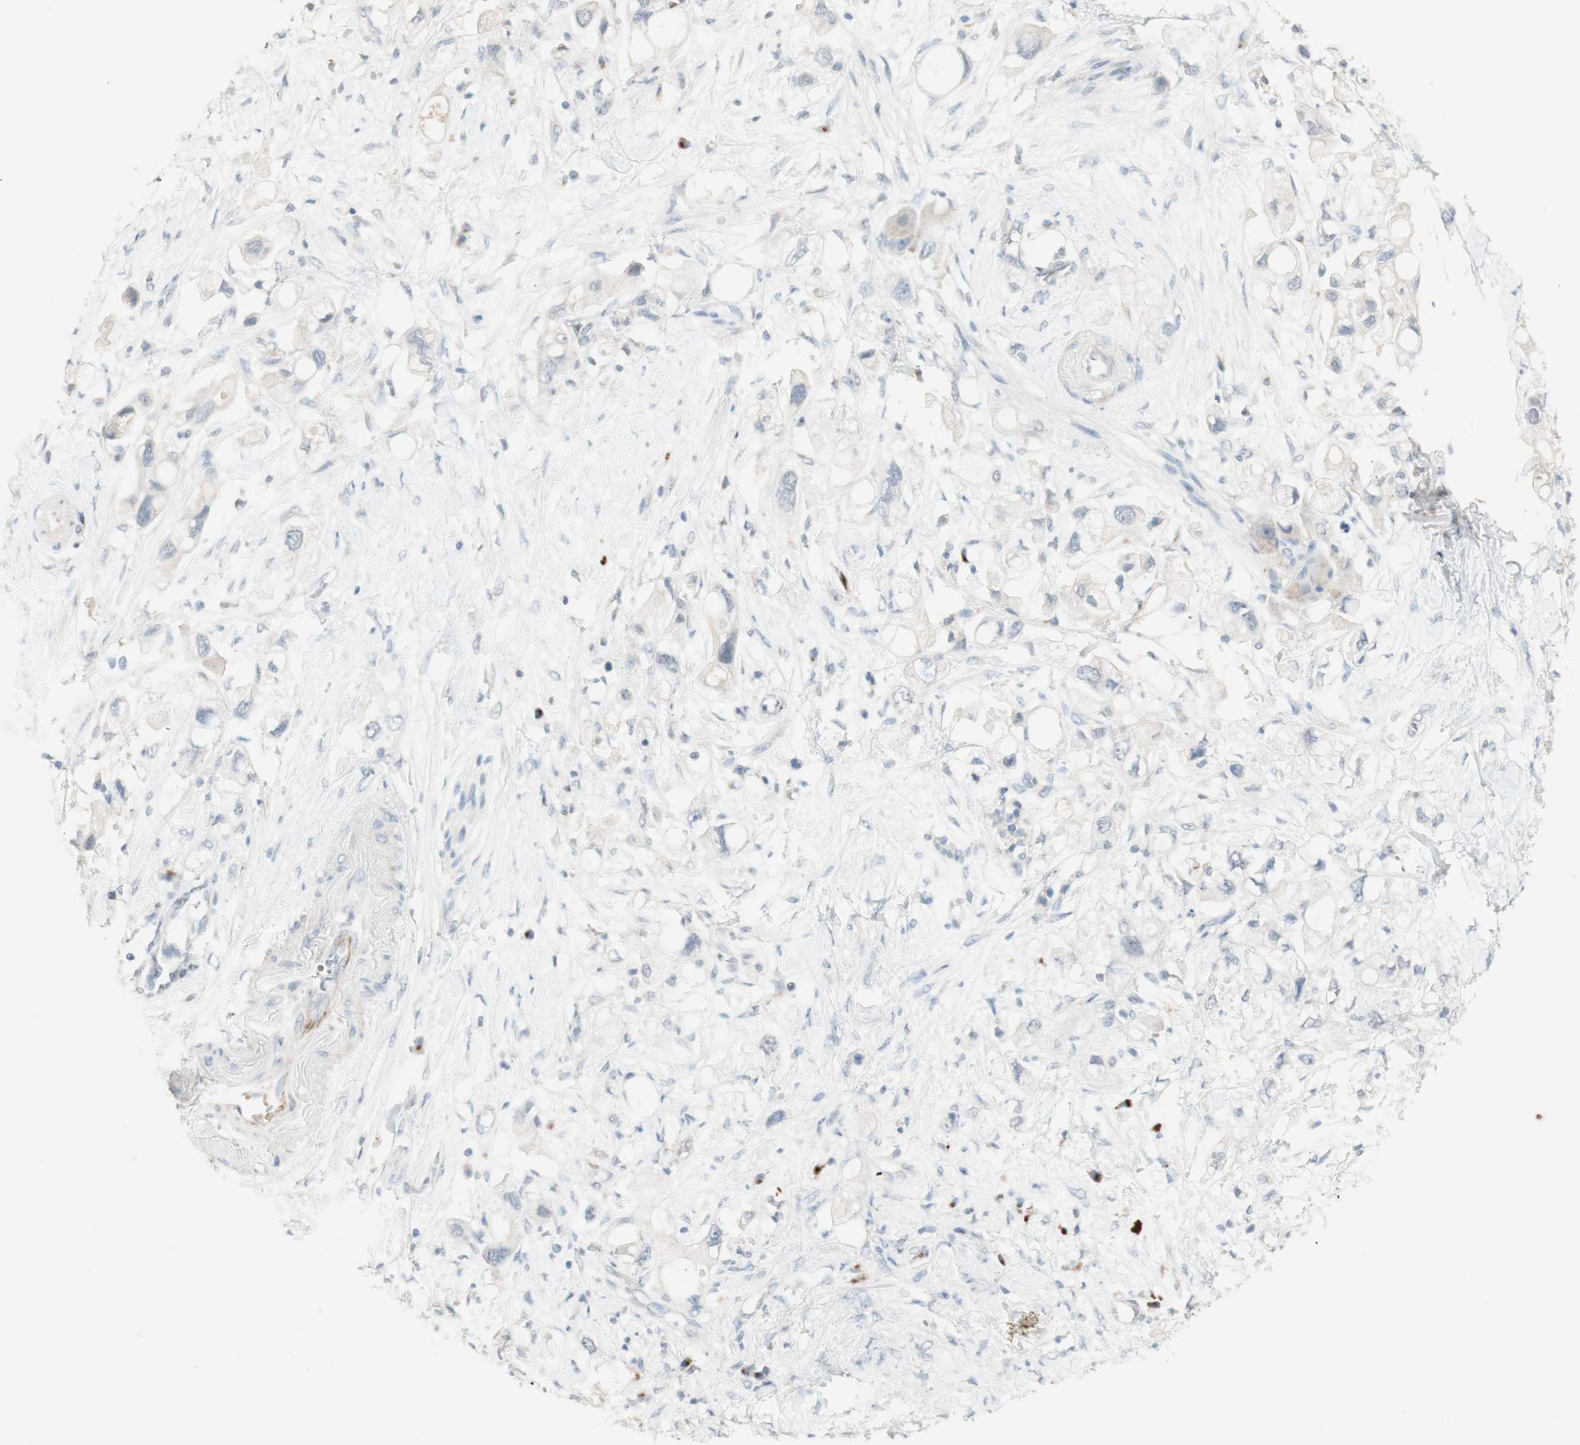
{"staining": {"intensity": "negative", "quantity": "none", "location": "none"}, "tissue": "pancreatic cancer", "cell_type": "Tumor cells", "image_type": "cancer", "snomed": [{"axis": "morphology", "description": "Adenocarcinoma, NOS"}, {"axis": "topography", "description": "Pancreas"}], "caption": "A micrograph of adenocarcinoma (pancreatic) stained for a protein exhibits no brown staining in tumor cells.", "gene": "MANEA", "patient": {"sex": "female", "age": 56}}